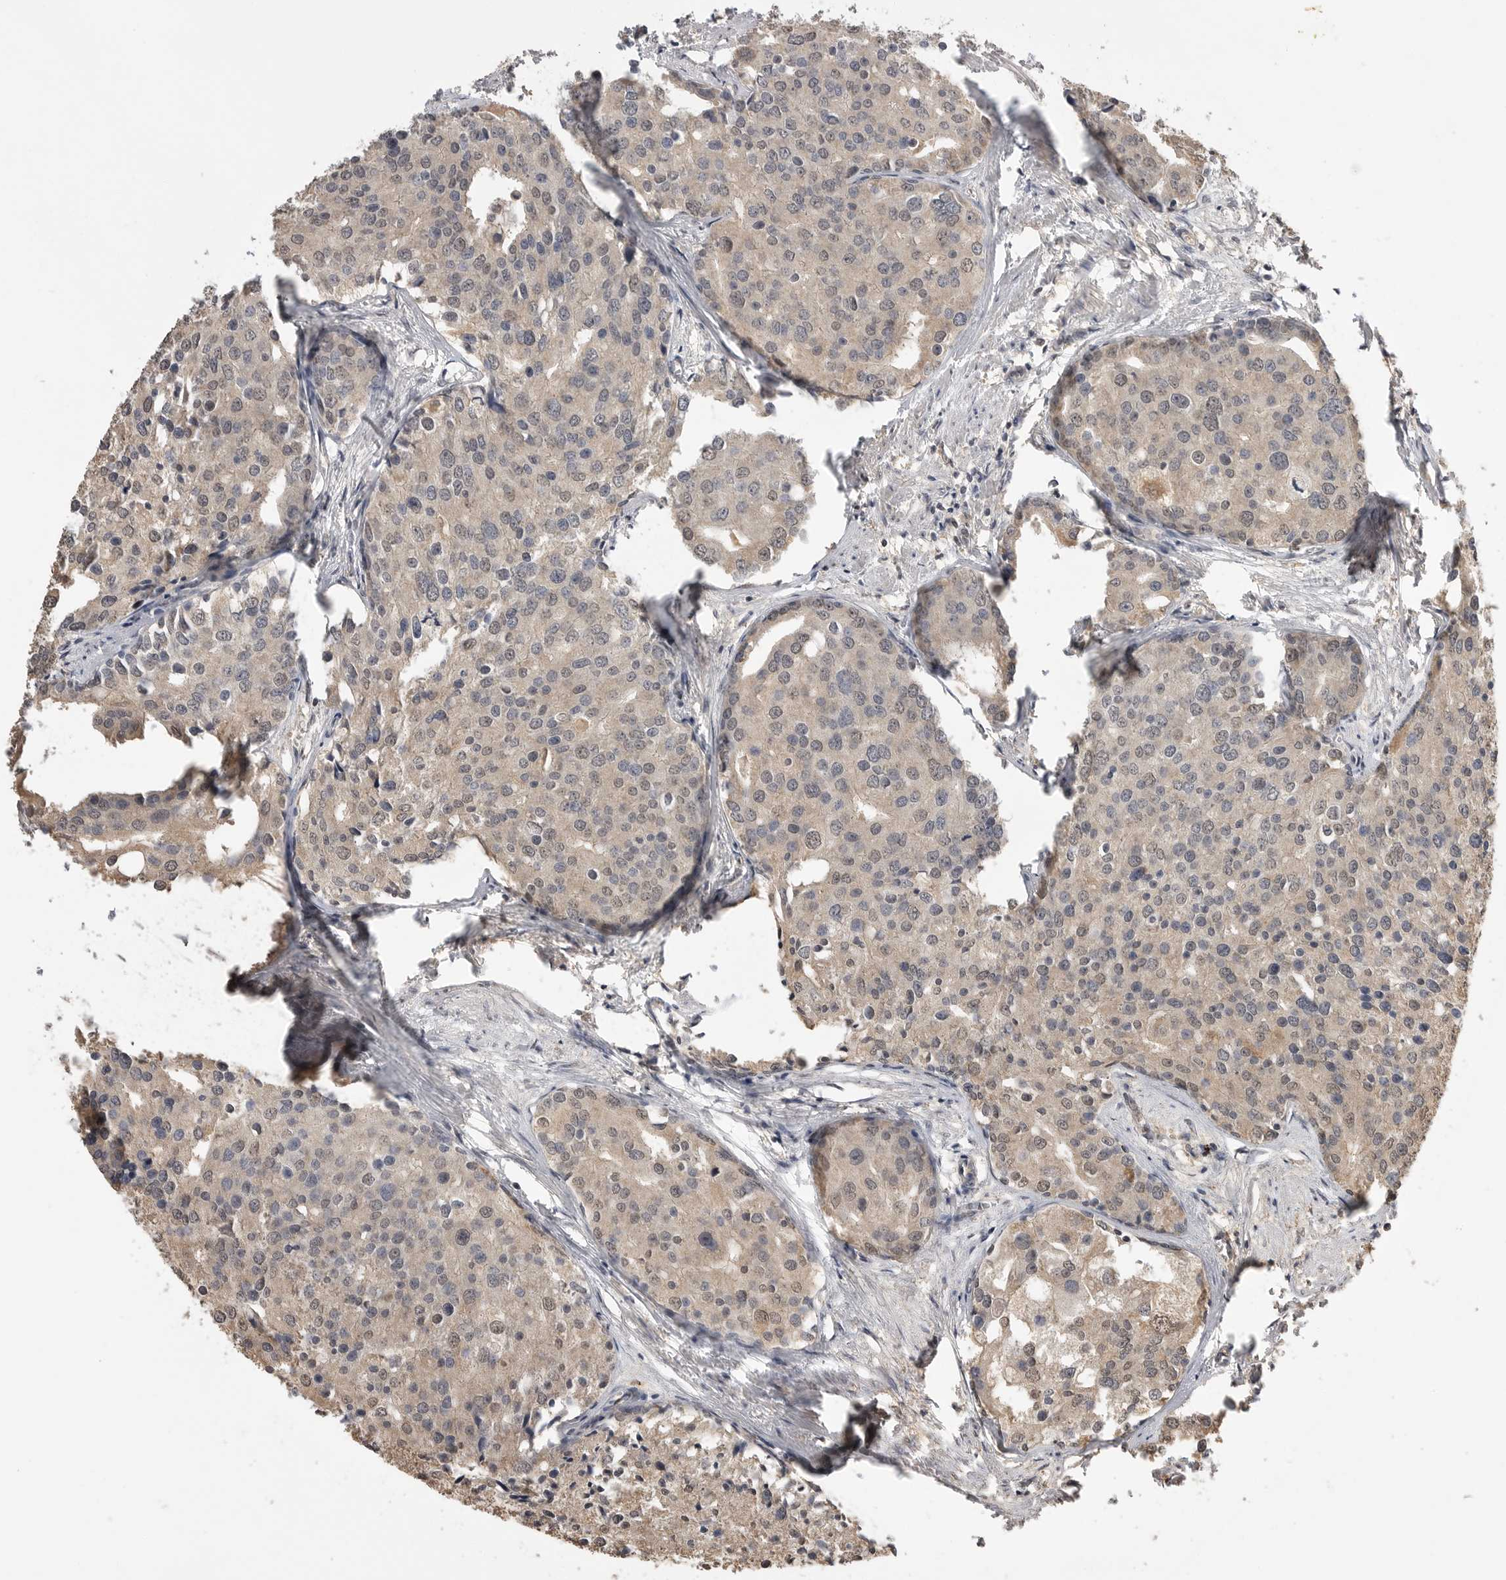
{"staining": {"intensity": "weak", "quantity": "25%-75%", "location": "cytoplasmic/membranous,nuclear"}, "tissue": "prostate cancer", "cell_type": "Tumor cells", "image_type": "cancer", "snomed": [{"axis": "morphology", "description": "Adenocarcinoma, High grade"}, {"axis": "topography", "description": "Prostate"}], "caption": "Prostate cancer (high-grade adenocarcinoma) stained with a brown dye displays weak cytoplasmic/membranous and nuclear positive expression in about 25%-75% of tumor cells.", "gene": "ASPSCR1", "patient": {"sex": "male", "age": 50}}